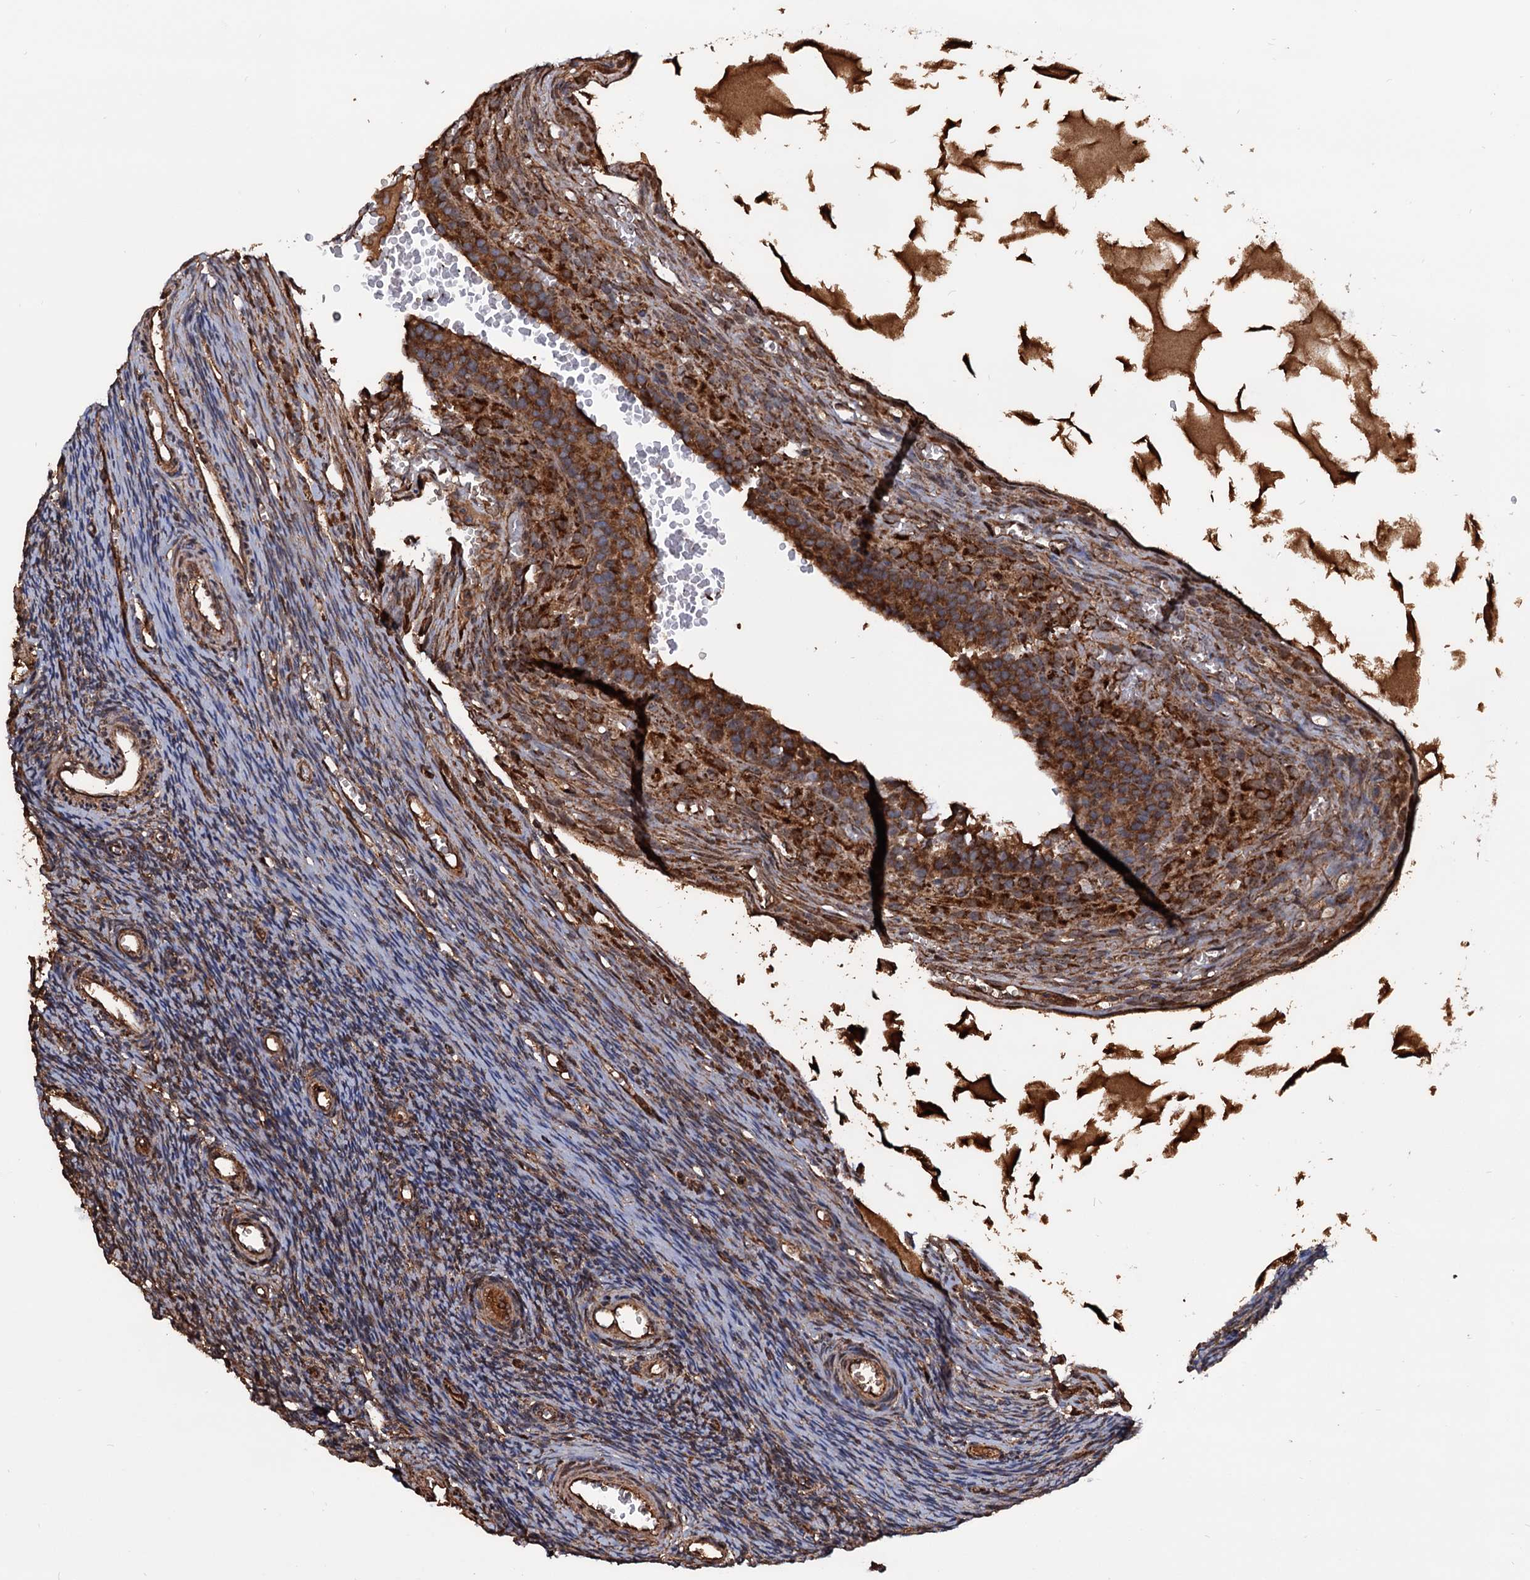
{"staining": {"intensity": "moderate", "quantity": "25%-75%", "location": "cytoplasmic/membranous"}, "tissue": "ovary", "cell_type": "Ovarian stroma cells", "image_type": "normal", "snomed": [{"axis": "morphology", "description": "Normal tissue, NOS"}, {"axis": "topography", "description": "Ovary"}], "caption": "Human ovary stained with a brown dye displays moderate cytoplasmic/membranous positive staining in about 25%-75% of ovarian stroma cells.", "gene": "MRPL42", "patient": {"sex": "female", "age": 39}}